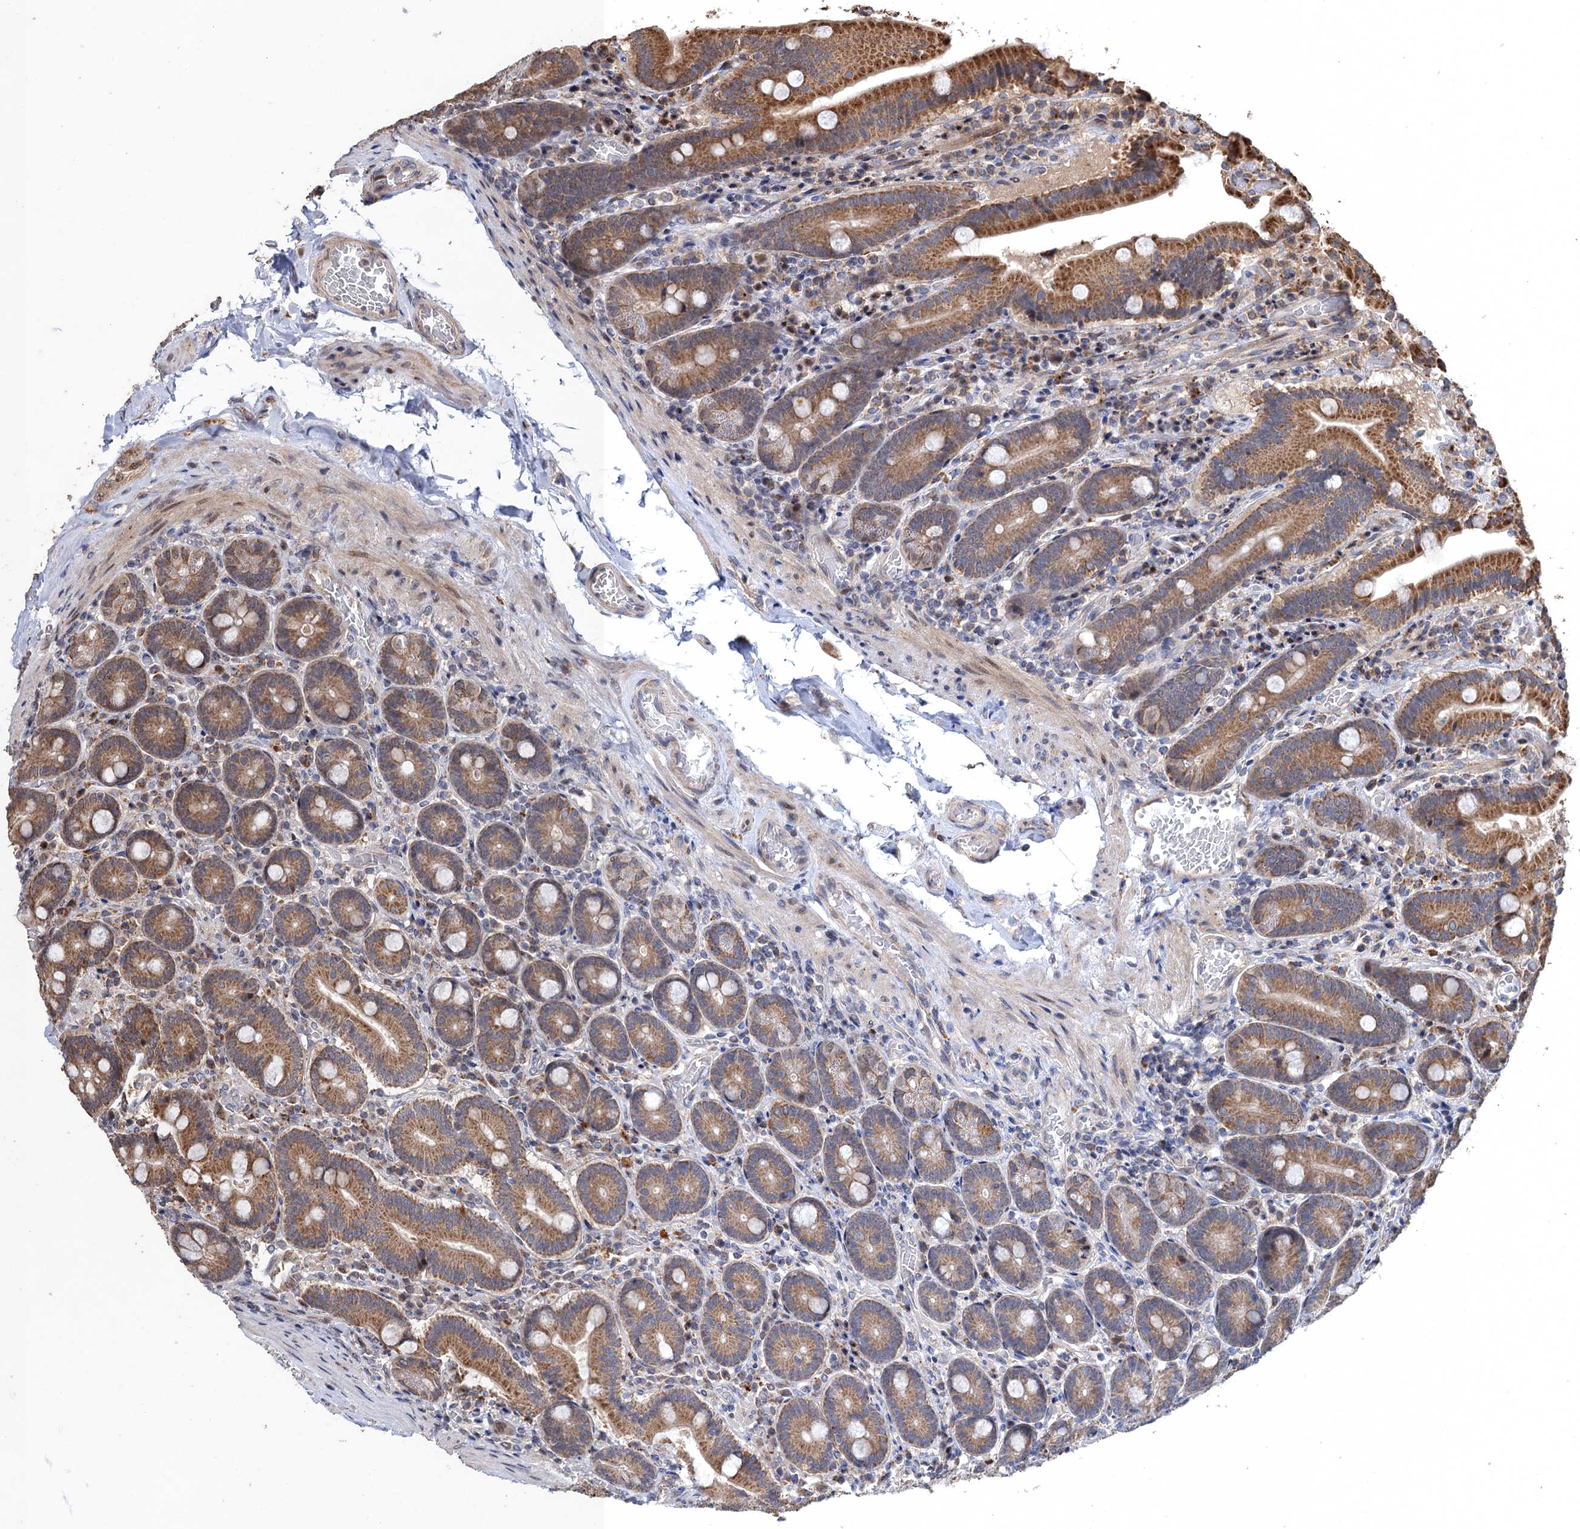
{"staining": {"intensity": "moderate", "quantity": ">75%", "location": "cytoplasmic/membranous"}, "tissue": "duodenum", "cell_type": "Glandular cells", "image_type": "normal", "snomed": [{"axis": "morphology", "description": "Normal tissue, NOS"}, {"axis": "topography", "description": "Duodenum"}], "caption": "A high-resolution micrograph shows immunohistochemistry staining of unremarkable duodenum, which displays moderate cytoplasmic/membranous expression in about >75% of glandular cells.", "gene": "BMERB1", "patient": {"sex": "female", "age": 62}}